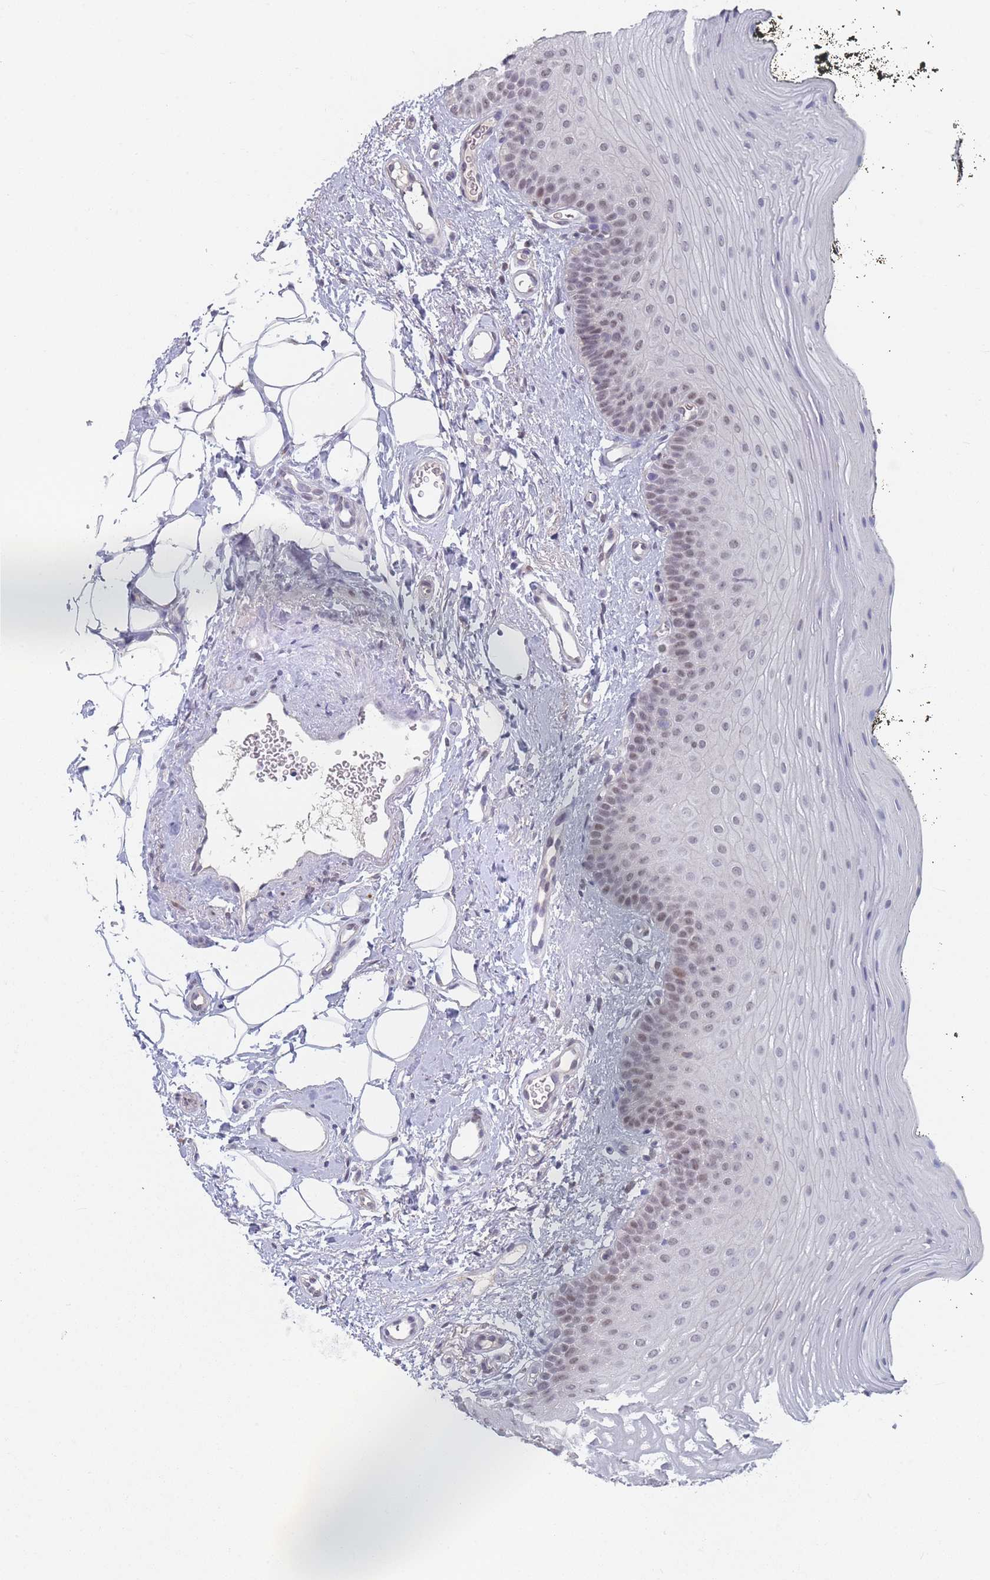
{"staining": {"intensity": "weak", "quantity": "<25%", "location": "nuclear"}, "tissue": "oral mucosa", "cell_type": "Squamous epithelial cells", "image_type": "normal", "snomed": [{"axis": "morphology", "description": "No evidence of malignacy"}, {"axis": "topography", "description": "Oral tissue"}, {"axis": "topography", "description": "Head-Neck"}], "caption": "The image reveals no significant positivity in squamous epithelial cells of oral mucosa. The staining was performed using DAB (3,3'-diaminobenzidine) to visualize the protein expression in brown, while the nuclei were stained in blue with hematoxylin (Magnification: 20x).", "gene": "ANKRD10", "patient": {"sex": "male", "age": 68}}